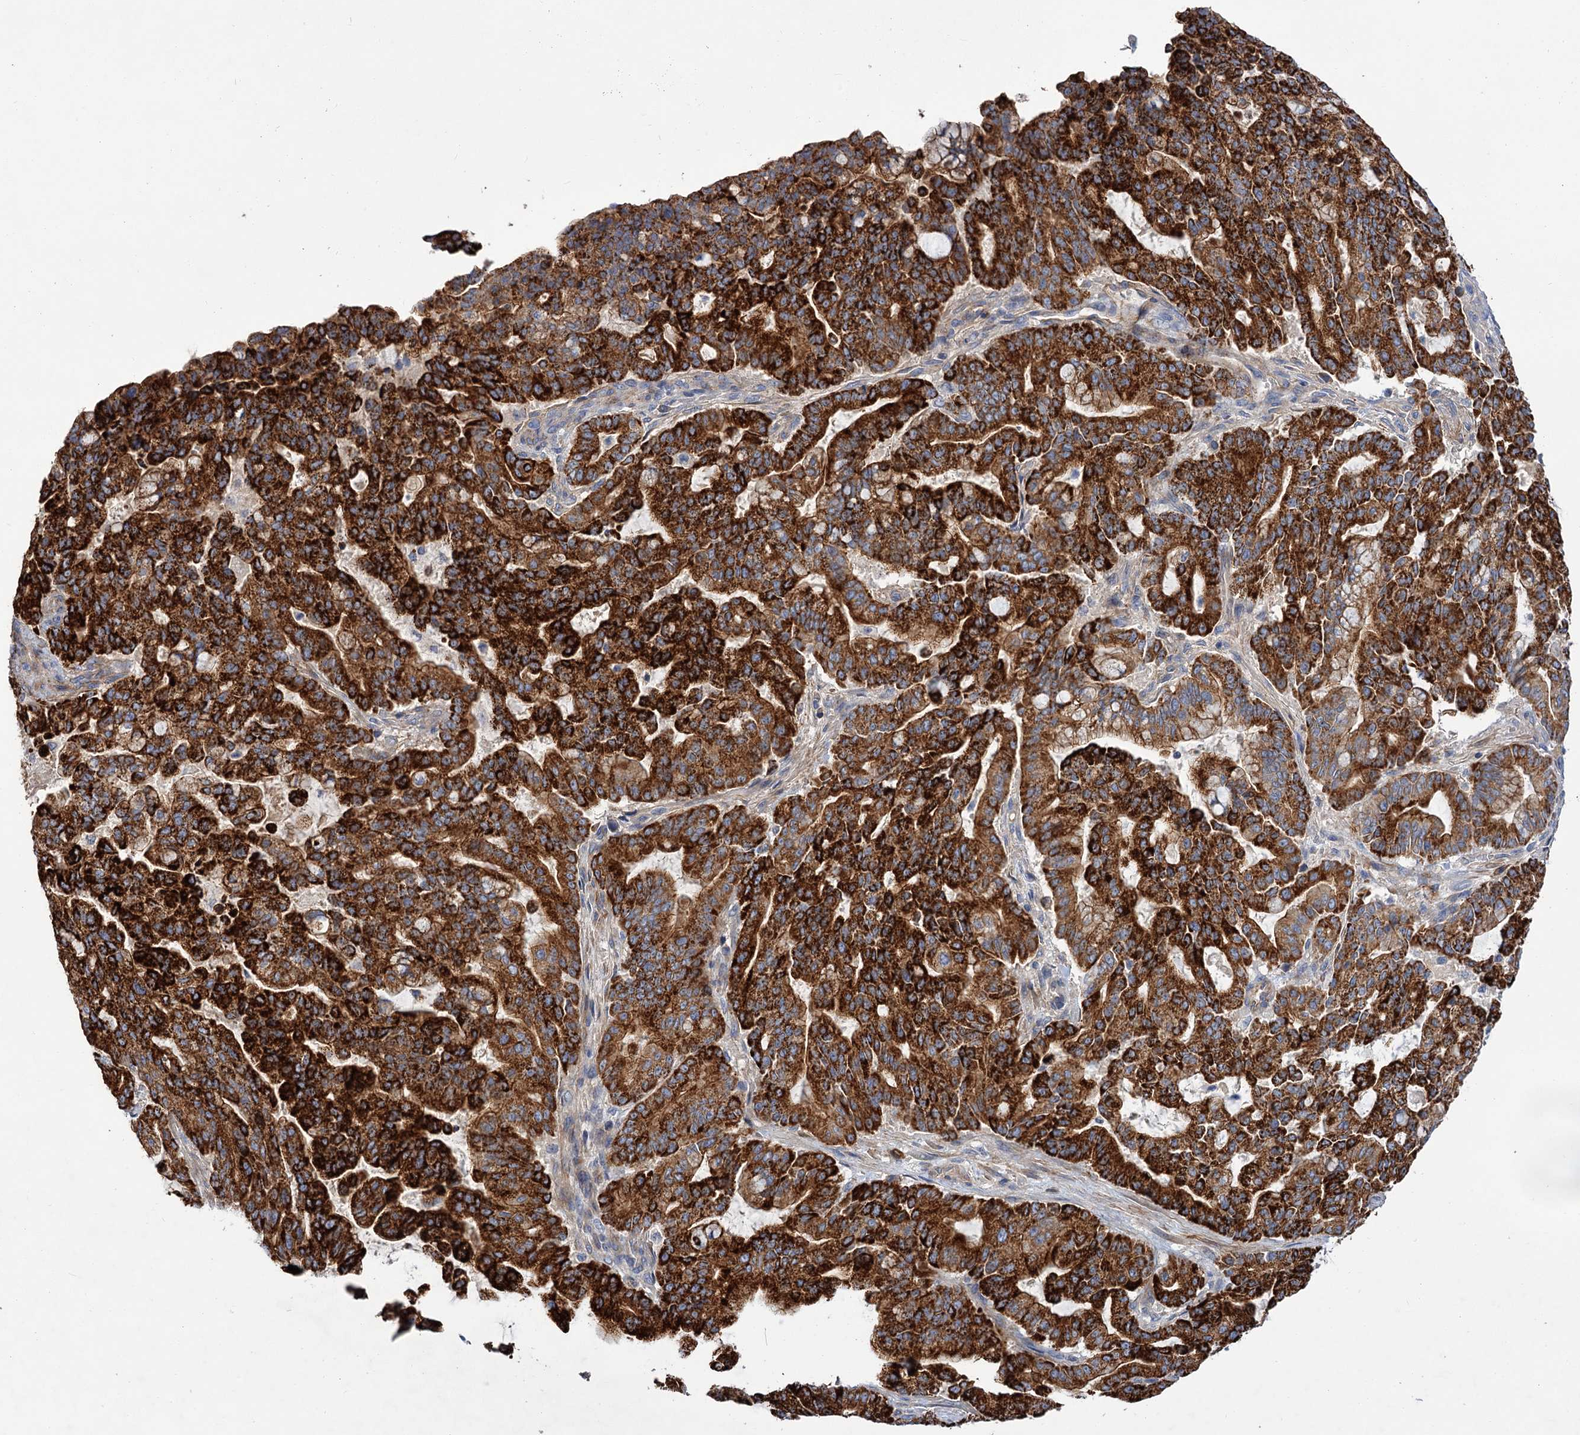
{"staining": {"intensity": "strong", "quantity": ">75%", "location": "cytoplasmic/membranous"}, "tissue": "pancreatic cancer", "cell_type": "Tumor cells", "image_type": "cancer", "snomed": [{"axis": "morphology", "description": "Adenocarcinoma, NOS"}, {"axis": "topography", "description": "Pancreas"}], "caption": "Protein expression analysis of pancreatic cancer (adenocarcinoma) demonstrates strong cytoplasmic/membranous expression in approximately >75% of tumor cells. (Brightfield microscopy of DAB IHC at high magnification).", "gene": "NUDCD2", "patient": {"sex": "male", "age": 63}}